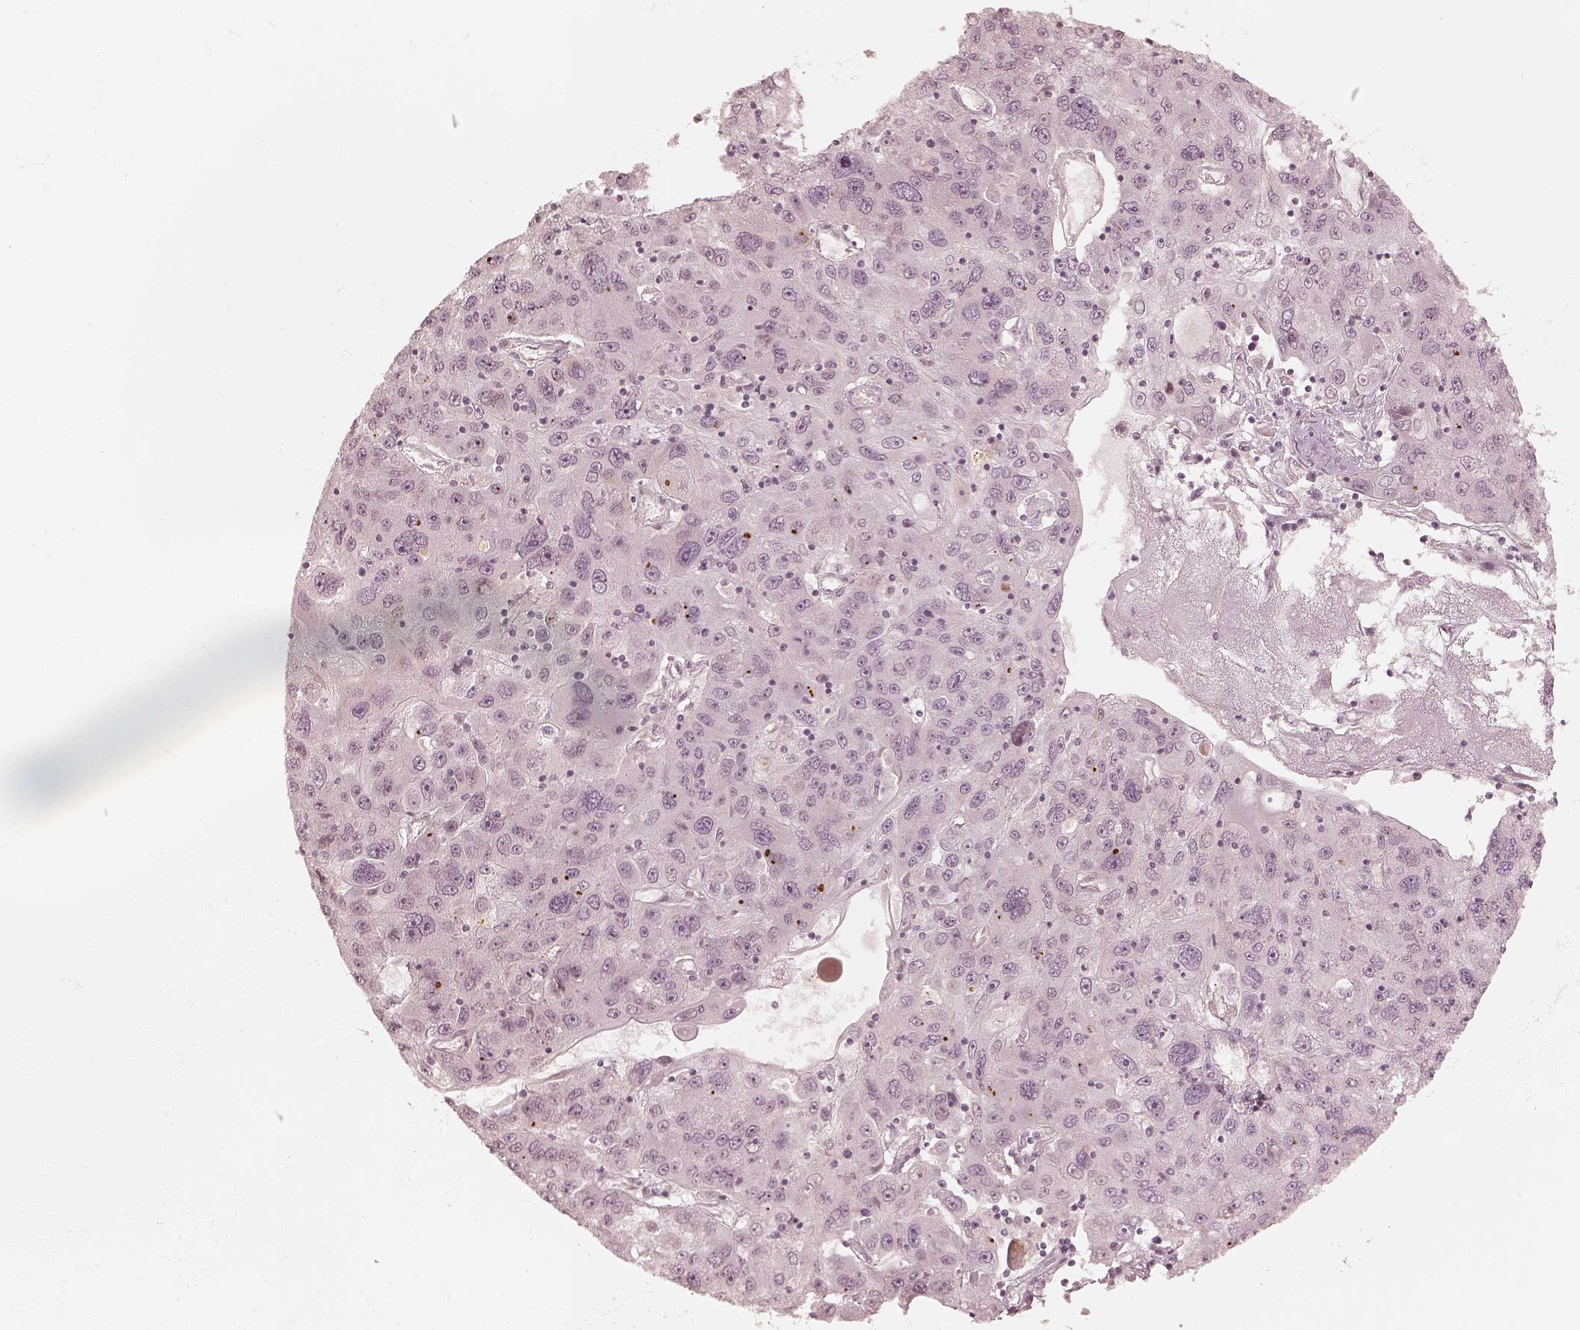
{"staining": {"intensity": "negative", "quantity": "none", "location": "none"}, "tissue": "stomach cancer", "cell_type": "Tumor cells", "image_type": "cancer", "snomed": [{"axis": "morphology", "description": "Adenocarcinoma, NOS"}, {"axis": "topography", "description": "Stomach"}], "caption": "This is an immunohistochemistry image of stomach cancer. There is no staining in tumor cells.", "gene": "GORASP2", "patient": {"sex": "male", "age": 56}}